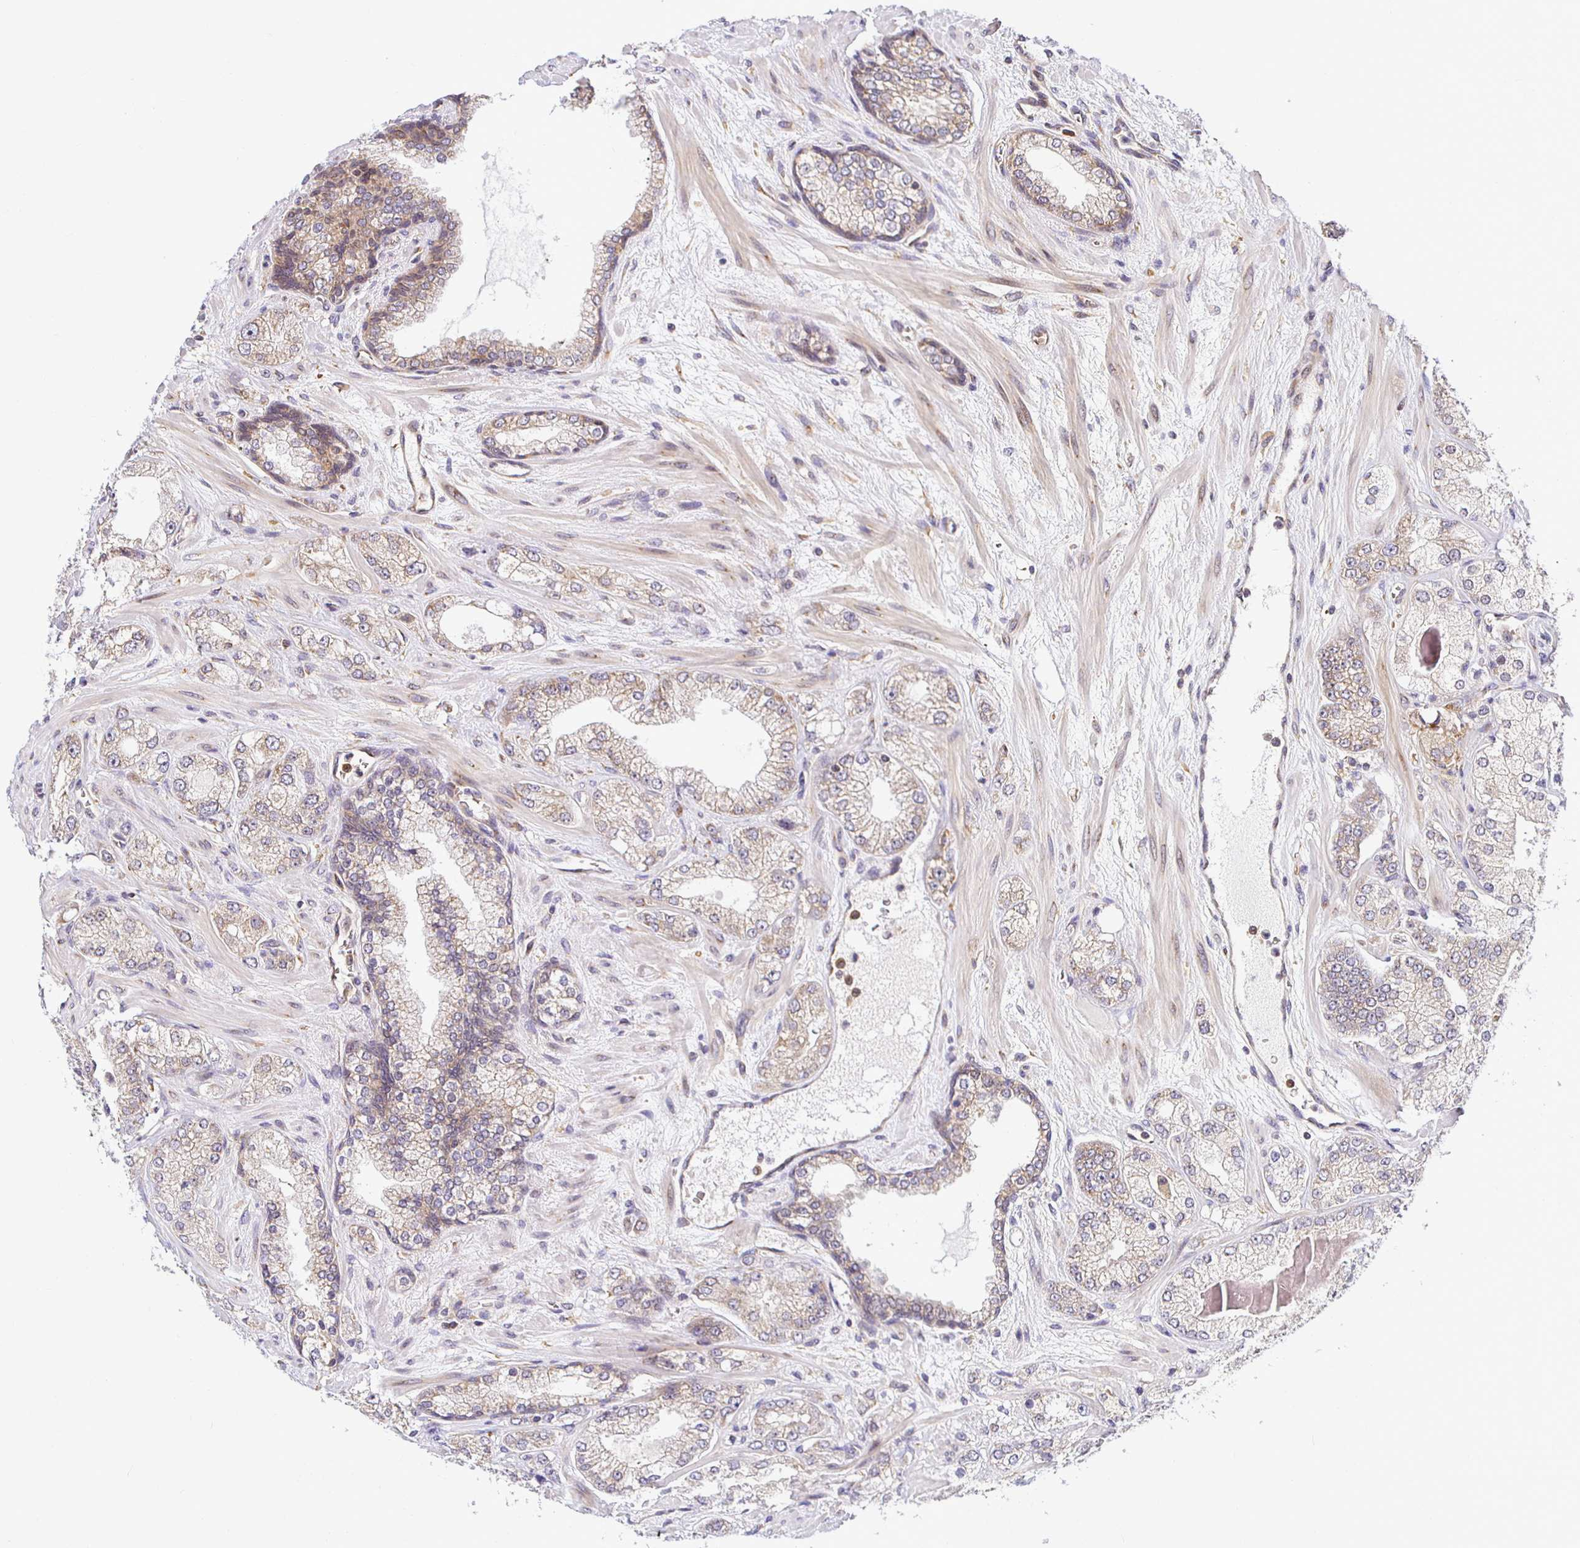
{"staining": {"intensity": "moderate", "quantity": ">75%", "location": "cytoplasmic/membranous"}, "tissue": "prostate cancer", "cell_type": "Tumor cells", "image_type": "cancer", "snomed": [{"axis": "morphology", "description": "Normal tissue, NOS"}, {"axis": "morphology", "description": "Adenocarcinoma, High grade"}, {"axis": "topography", "description": "Prostate"}, {"axis": "topography", "description": "Peripheral nerve tissue"}], "caption": "Immunohistochemical staining of prostate cancer exhibits medium levels of moderate cytoplasmic/membranous protein staining in approximately >75% of tumor cells.", "gene": "IRAK1", "patient": {"sex": "male", "age": 68}}